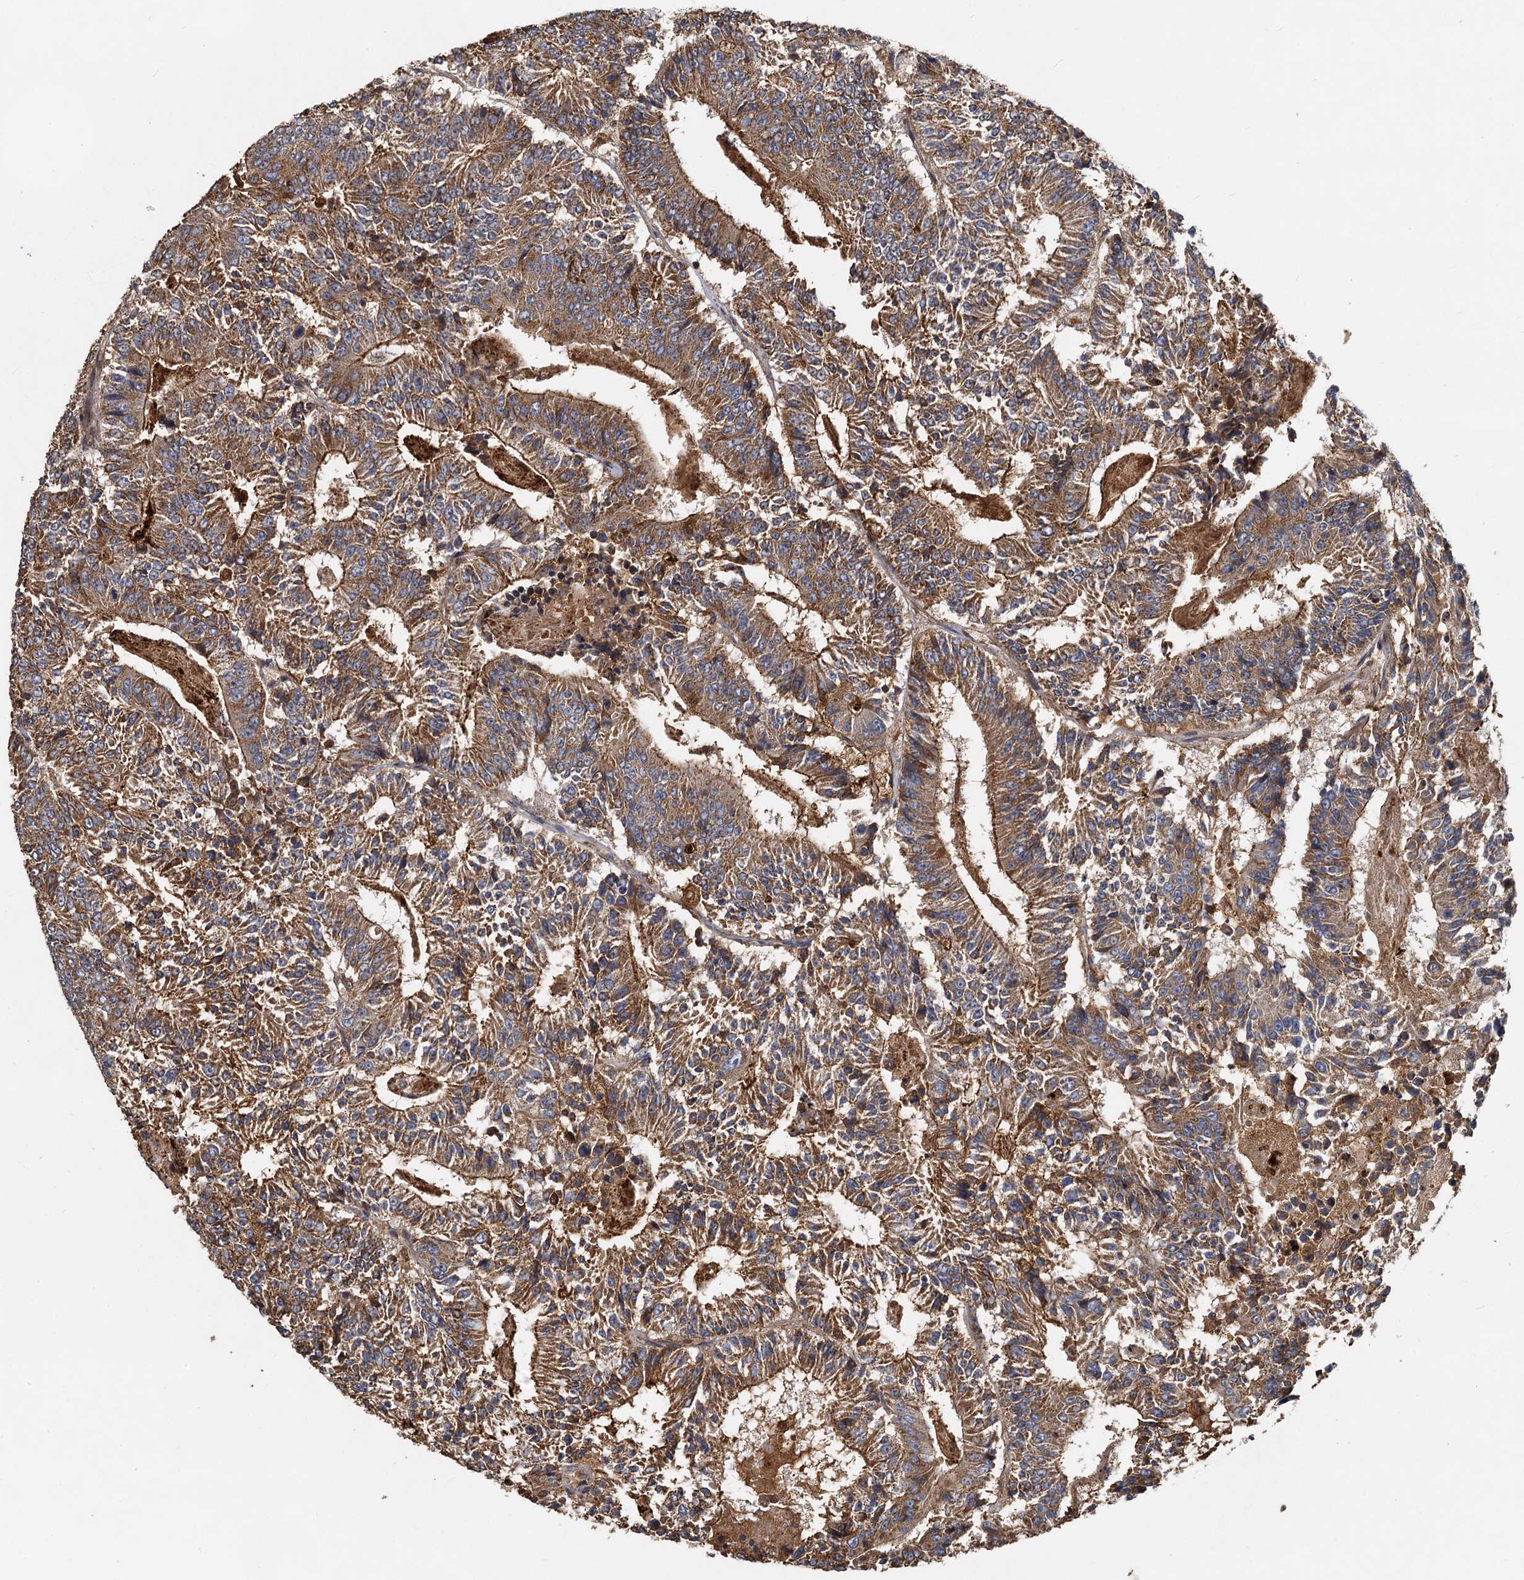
{"staining": {"intensity": "moderate", "quantity": ">75%", "location": "cytoplasmic/membranous"}, "tissue": "colorectal cancer", "cell_type": "Tumor cells", "image_type": "cancer", "snomed": [{"axis": "morphology", "description": "Adenocarcinoma, NOS"}, {"axis": "topography", "description": "Colon"}], "caption": "A brown stain shows moderate cytoplasmic/membranous positivity of a protein in human colorectal cancer tumor cells.", "gene": "SDS", "patient": {"sex": "male", "age": 83}}